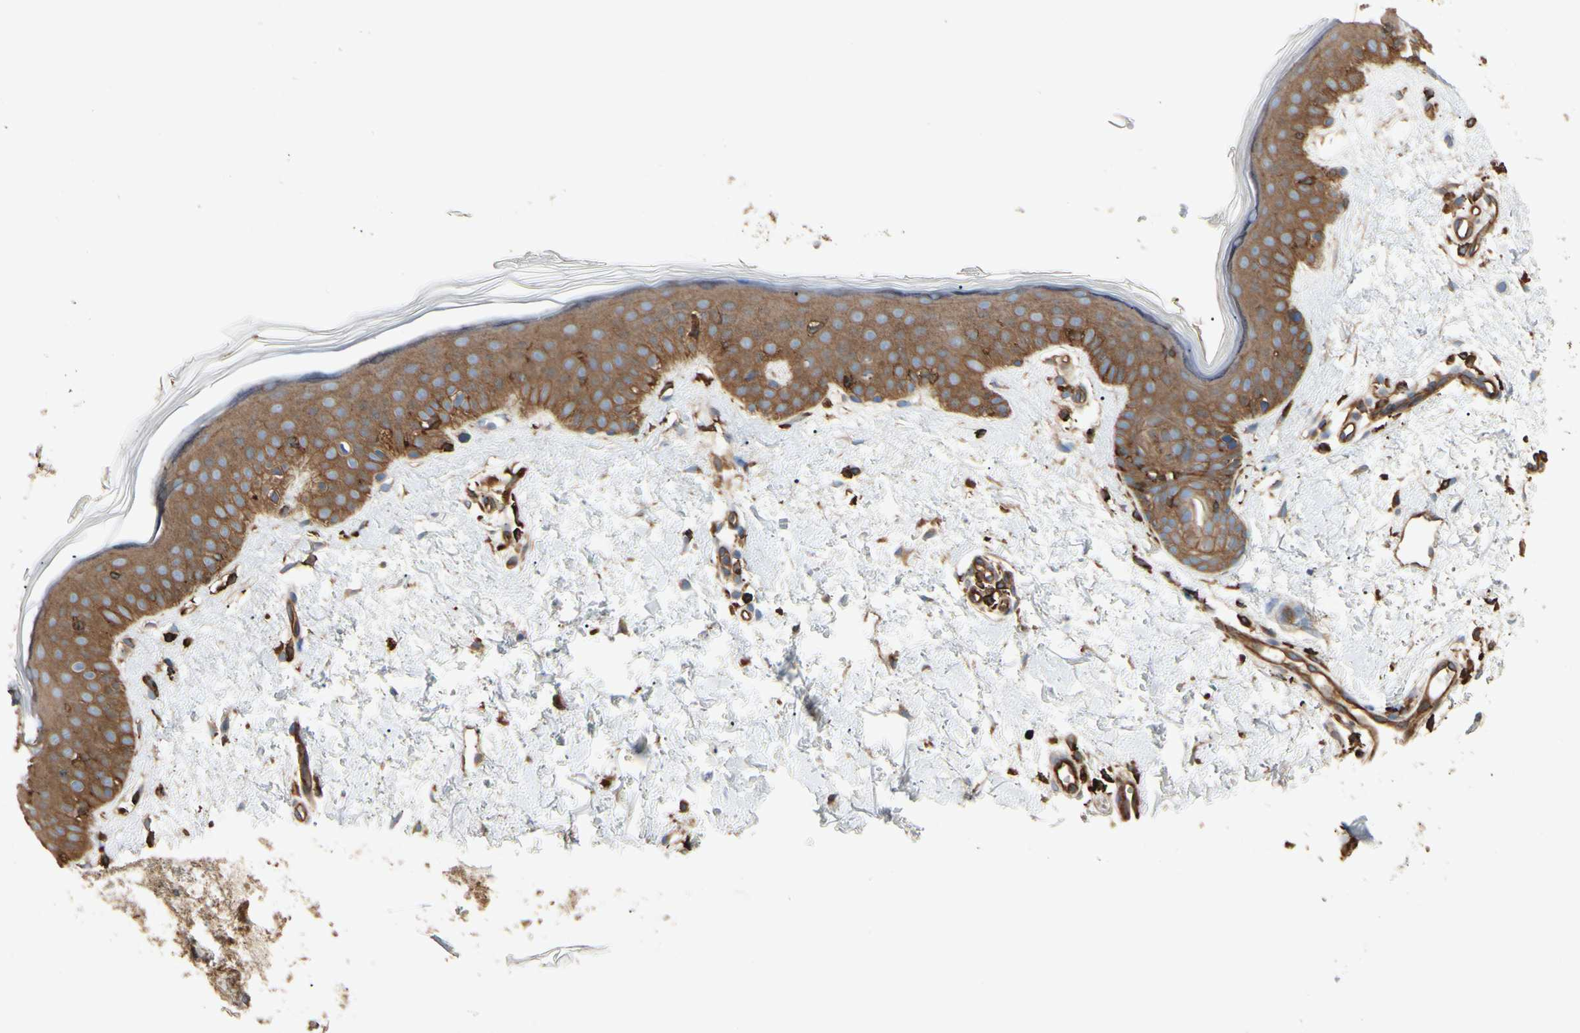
{"staining": {"intensity": "moderate", "quantity": ">75%", "location": "cytoplasmic/membranous"}, "tissue": "skin", "cell_type": "Fibroblasts", "image_type": "normal", "snomed": [{"axis": "morphology", "description": "Normal tissue, NOS"}, {"axis": "topography", "description": "Skin"}], "caption": "Moderate cytoplasmic/membranous staining for a protein is present in about >75% of fibroblasts of benign skin using immunohistochemistry.", "gene": "ARPC2", "patient": {"sex": "female", "age": 56}}